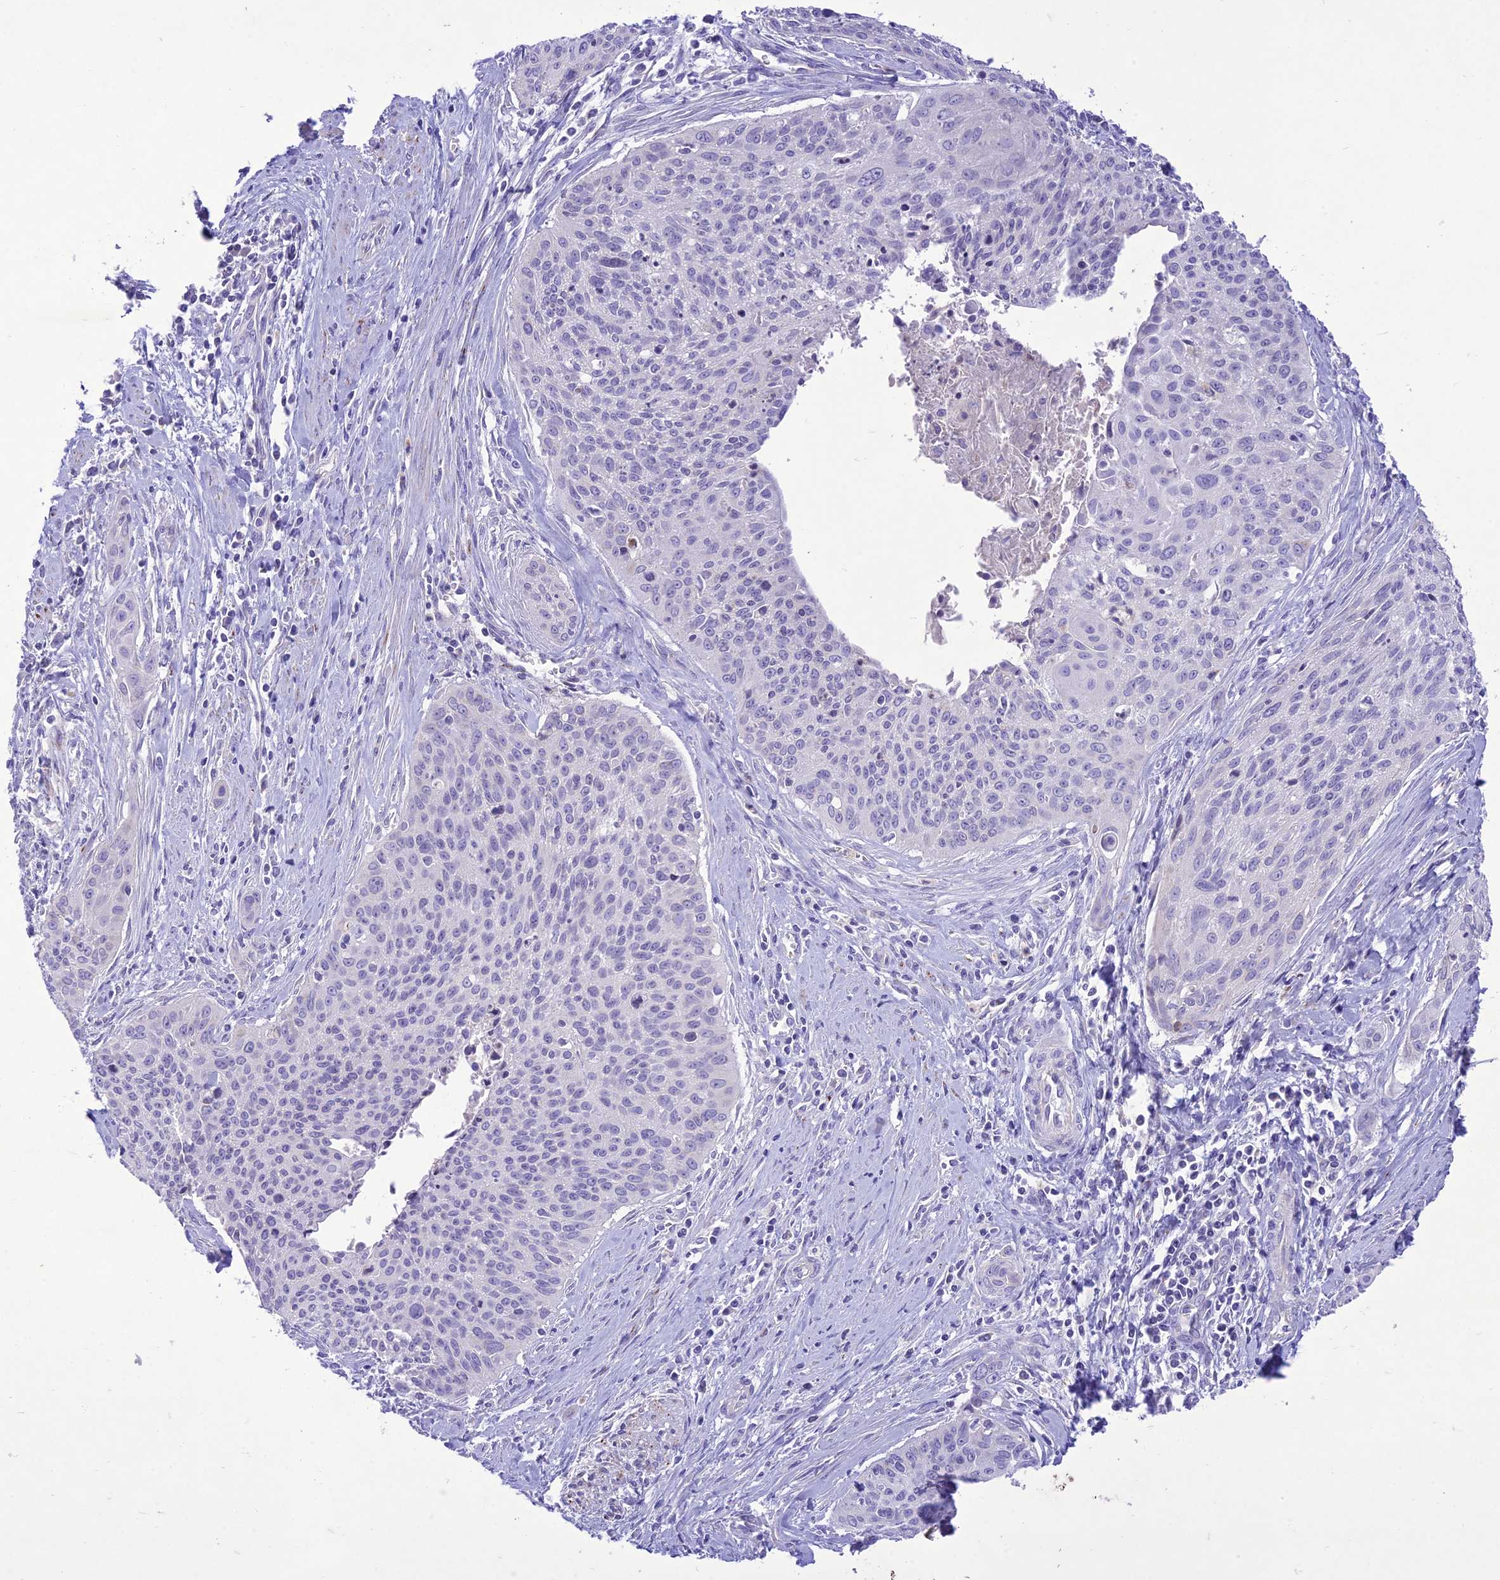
{"staining": {"intensity": "negative", "quantity": "none", "location": "none"}, "tissue": "cervical cancer", "cell_type": "Tumor cells", "image_type": "cancer", "snomed": [{"axis": "morphology", "description": "Squamous cell carcinoma, NOS"}, {"axis": "topography", "description": "Cervix"}], "caption": "This is an IHC photomicrograph of human cervical cancer. There is no positivity in tumor cells.", "gene": "SLC13A5", "patient": {"sex": "female", "age": 55}}